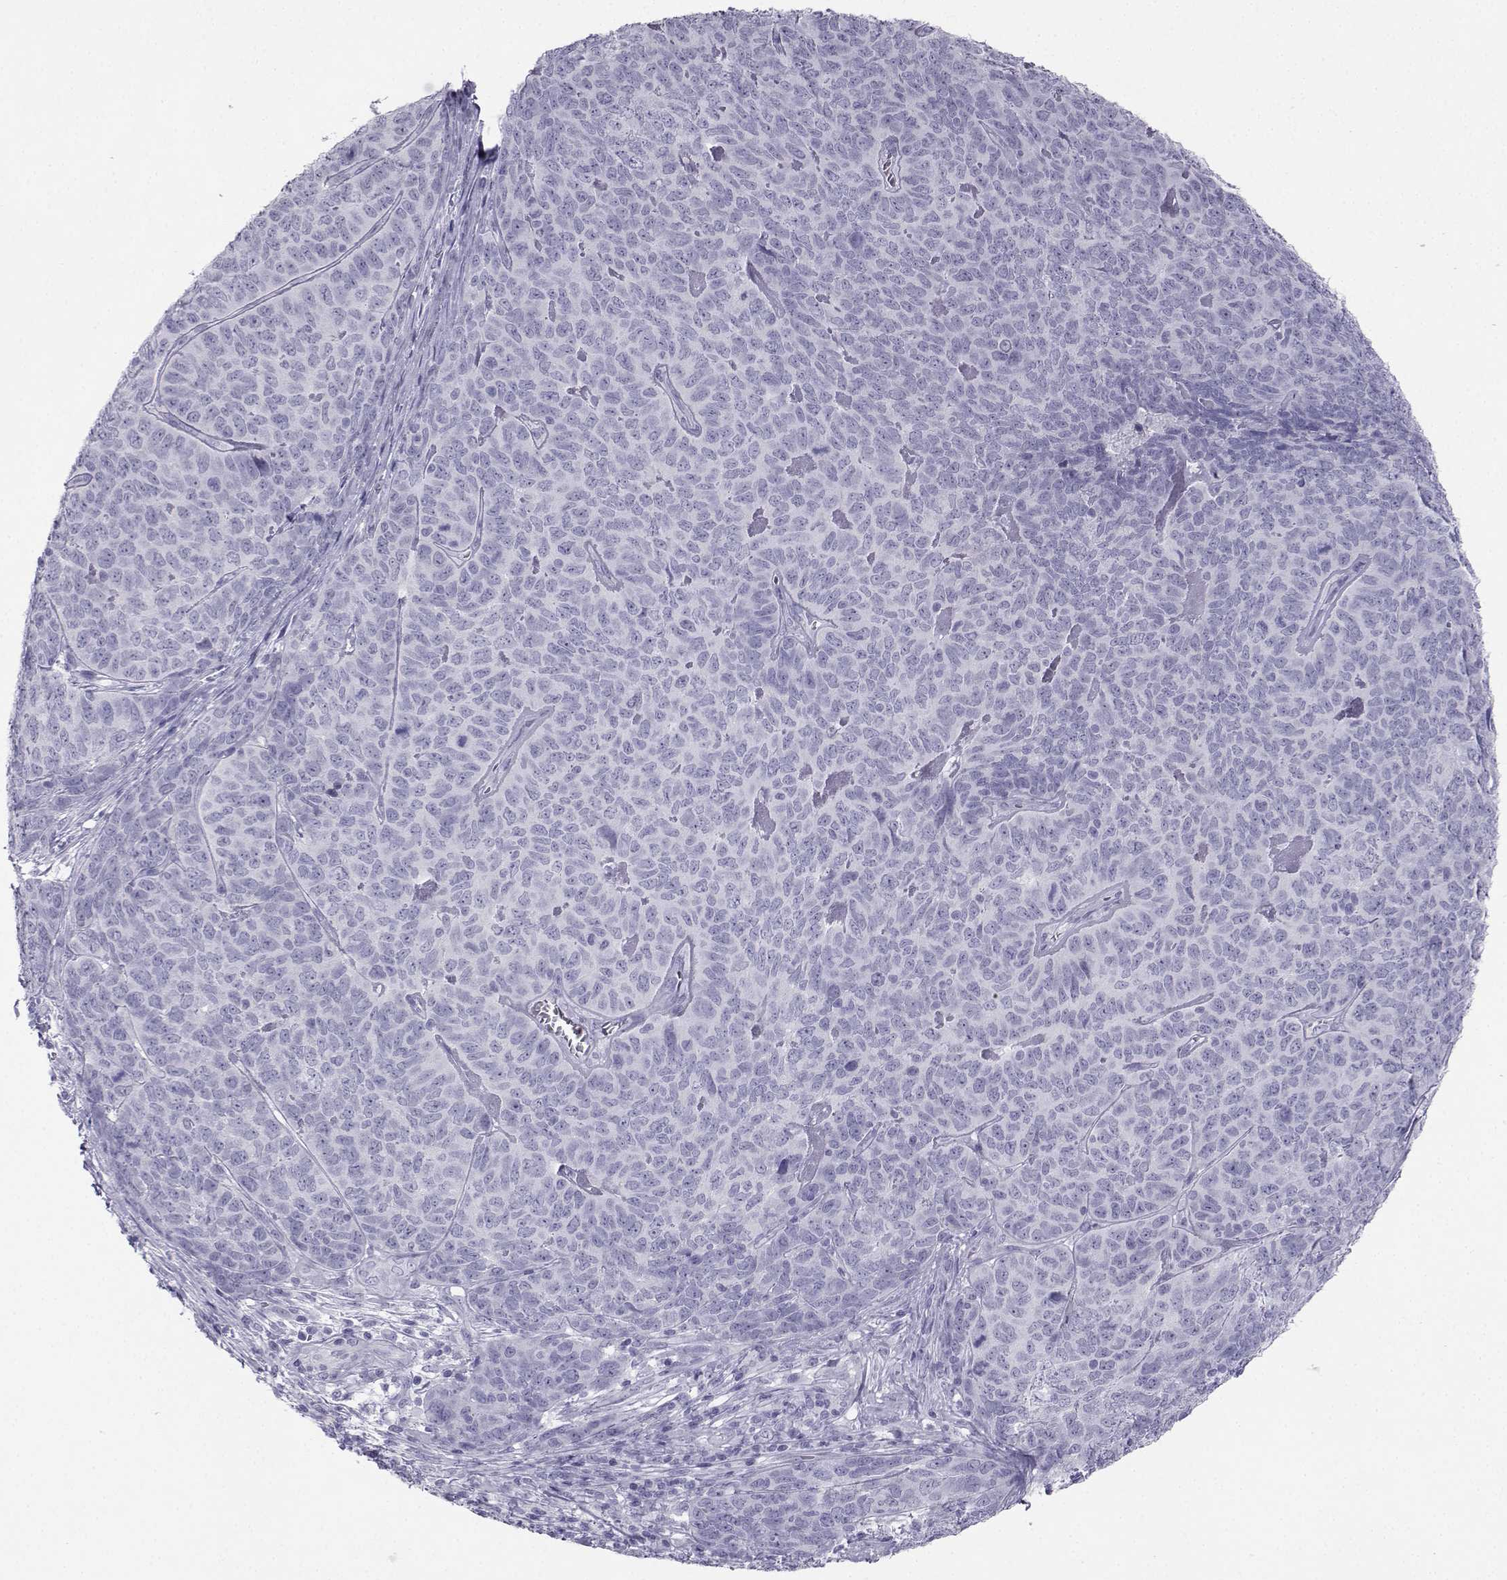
{"staining": {"intensity": "negative", "quantity": "none", "location": "none"}, "tissue": "skin cancer", "cell_type": "Tumor cells", "image_type": "cancer", "snomed": [{"axis": "morphology", "description": "Squamous cell carcinoma, NOS"}, {"axis": "topography", "description": "Skin"}, {"axis": "topography", "description": "Anal"}], "caption": "A micrograph of skin cancer (squamous cell carcinoma) stained for a protein displays no brown staining in tumor cells.", "gene": "SST", "patient": {"sex": "female", "age": 51}}